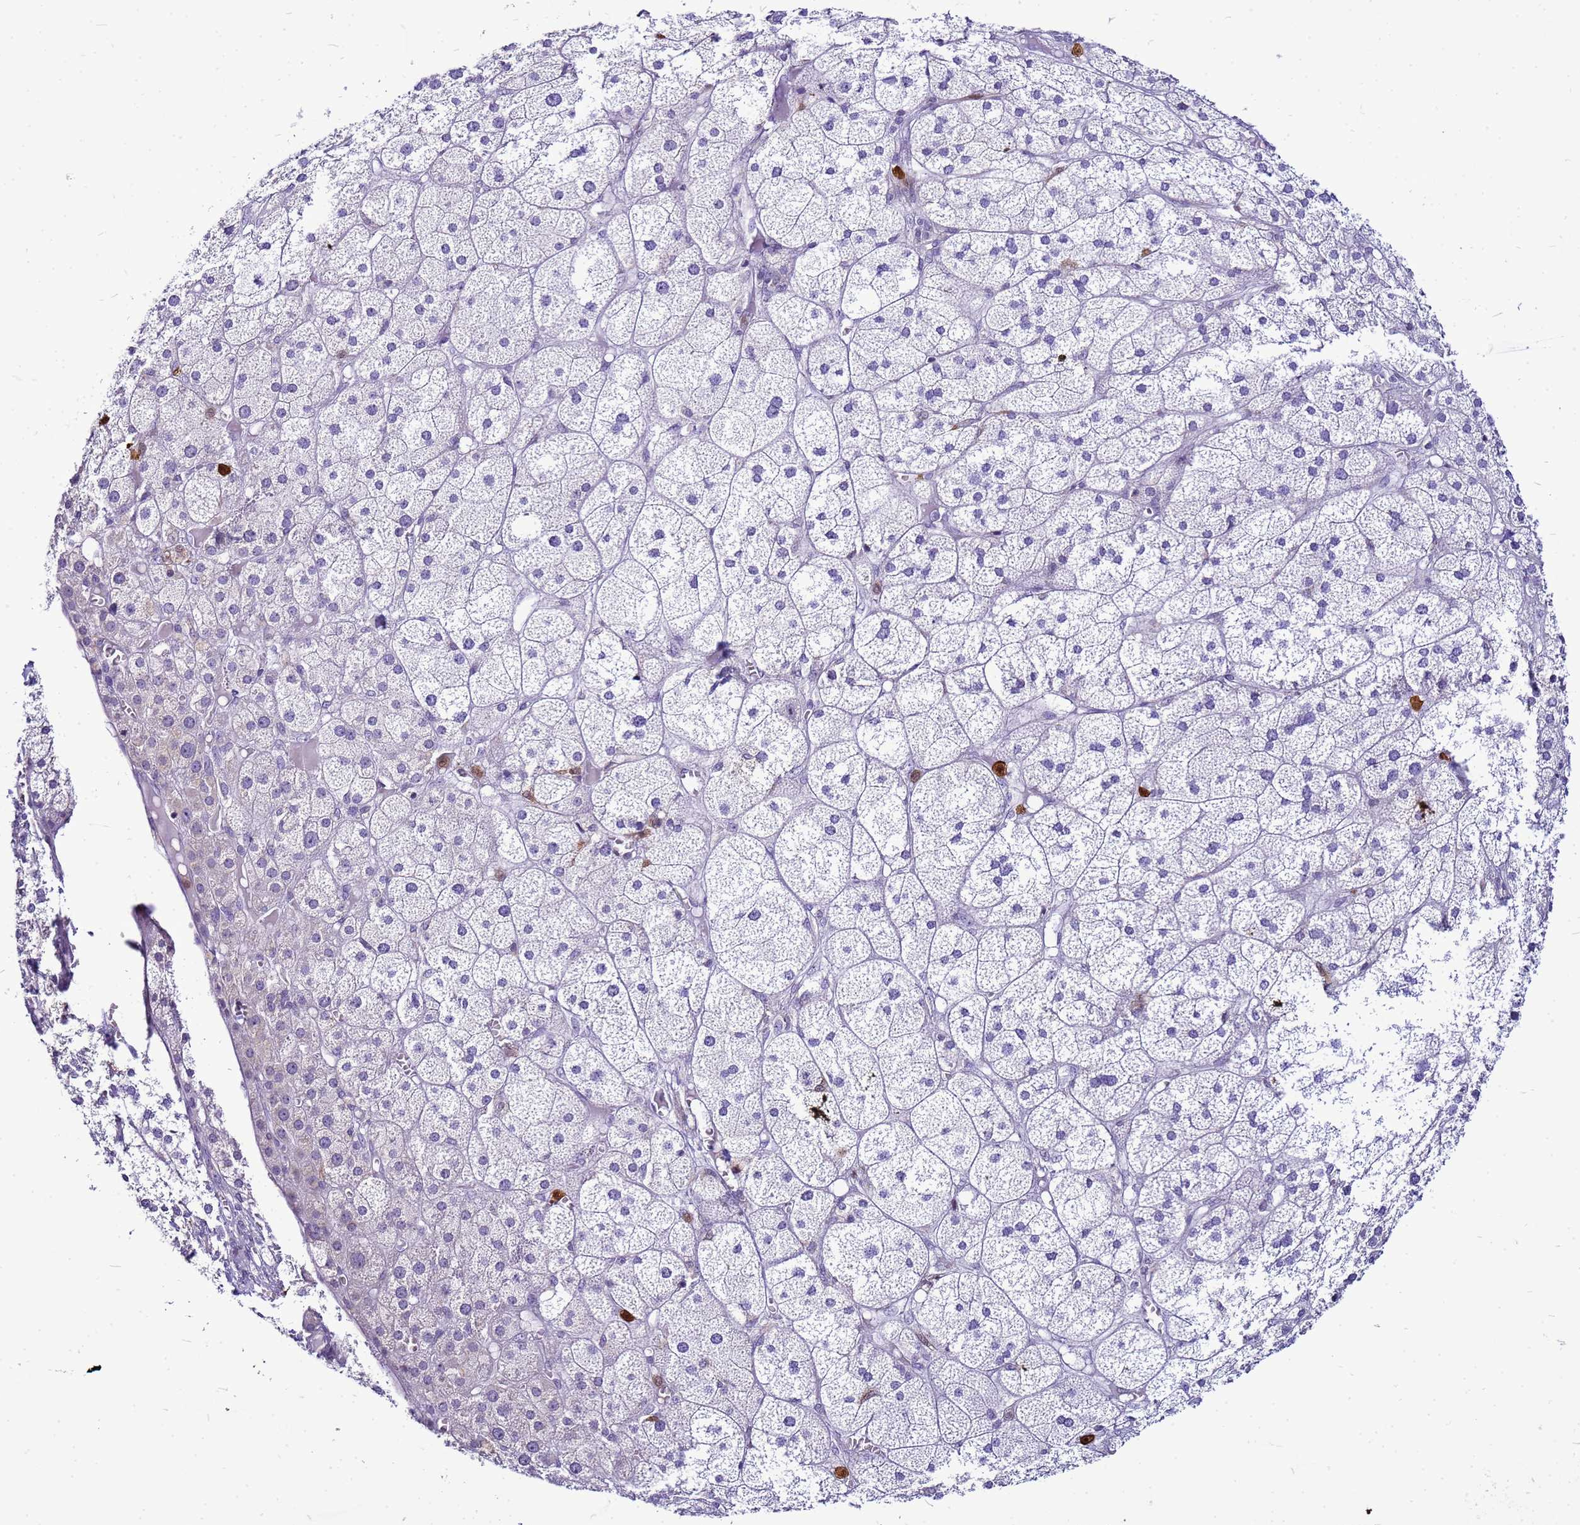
{"staining": {"intensity": "negative", "quantity": "none", "location": "none"}, "tissue": "adrenal gland", "cell_type": "Glandular cells", "image_type": "normal", "snomed": [{"axis": "morphology", "description": "Normal tissue, NOS"}, {"axis": "topography", "description": "Adrenal gland"}], "caption": "This histopathology image is of unremarkable adrenal gland stained with immunohistochemistry (IHC) to label a protein in brown with the nuclei are counter-stained blue. There is no expression in glandular cells.", "gene": "VPS4B", "patient": {"sex": "female", "age": 61}}